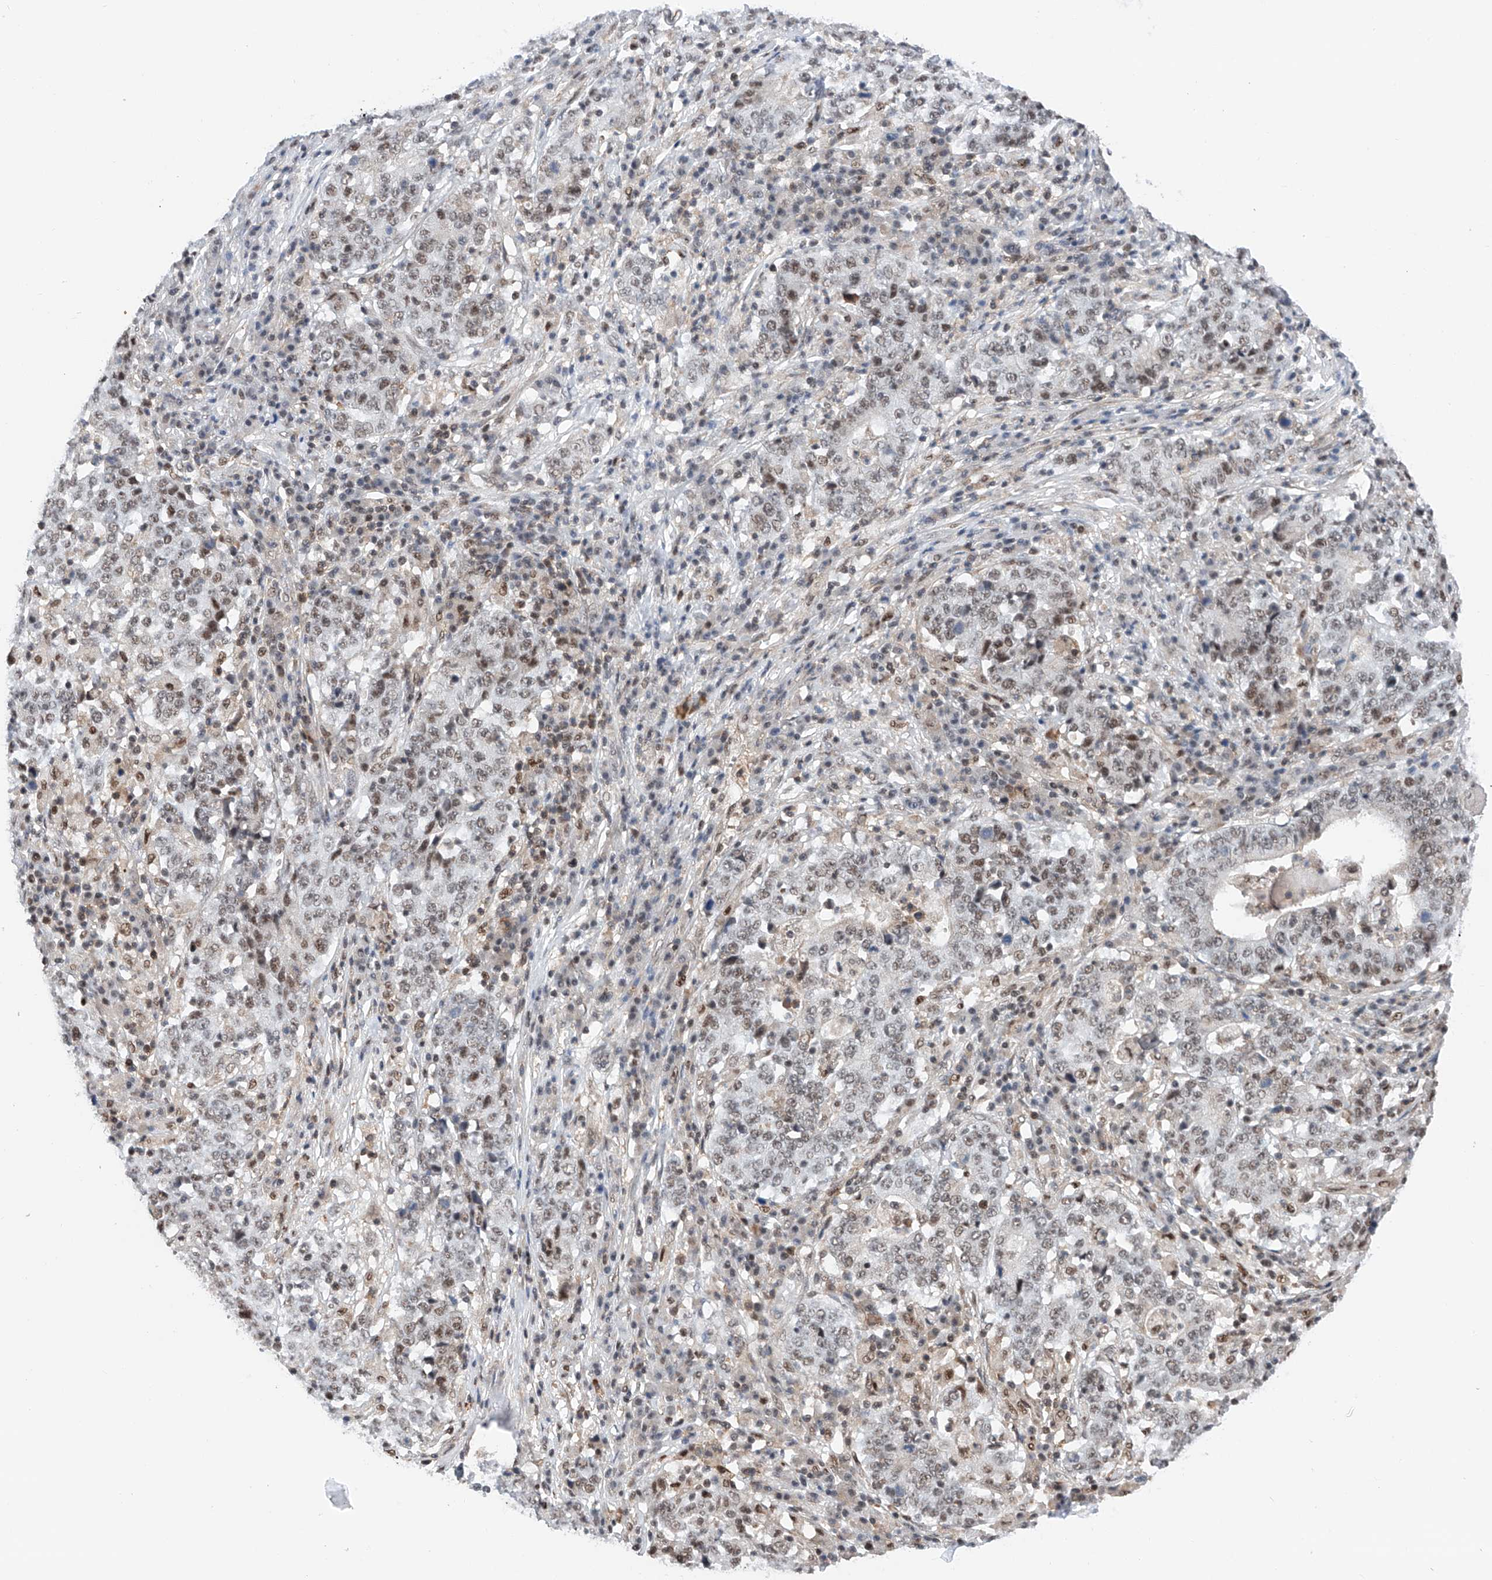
{"staining": {"intensity": "weak", "quantity": ">75%", "location": "nuclear"}, "tissue": "stomach cancer", "cell_type": "Tumor cells", "image_type": "cancer", "snomed": [{"axis": "morphology", "description": "Adenocarcinoma, NOS"}, {"axis": "topography", "description": "Stomach"}], "caption": "Adenocarcinoma (stomach) tissue exhibits weak nuclear positivity in about >75% of tumor cells", "gene": "SNRNP200", "patient": {"sex": "male", "age": 59}}